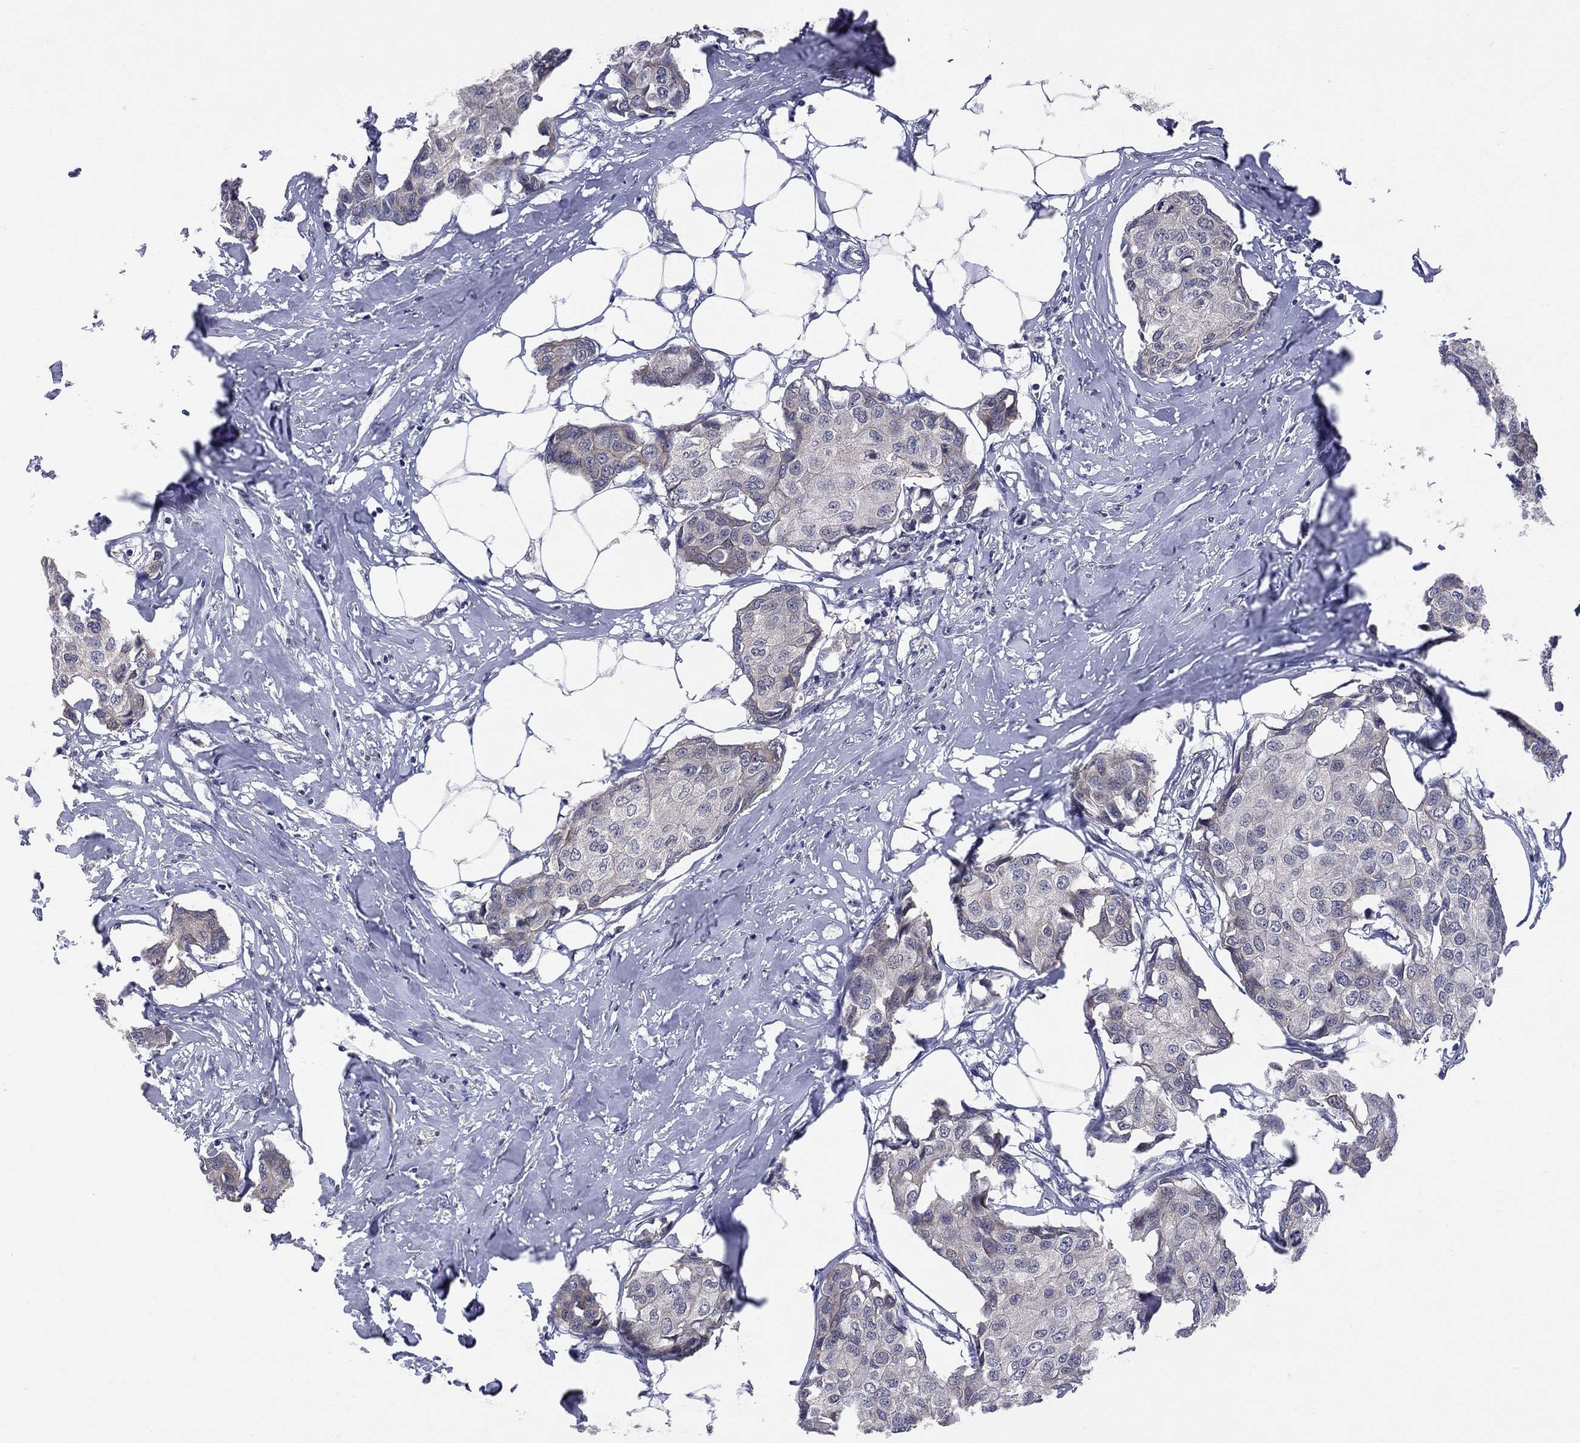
{"staining": {"intensity": "negative", "quantity": "none", "location": "none"}, "tissue": "breast cancer", "cell_type": "Tumor cells", "image_type": "cancer", "snomed": [{"axis": "morphology", "description": "Duct carcinoma"}, {"axis": "topography", "description": "Breast"}], "caption": "The micrograph shows no significant positivity in tumor cells of breast cancer (infiltrating ductal carcinoma).", "gene": "CNOT11", "patient": {"sex": "female", "age": 80}}